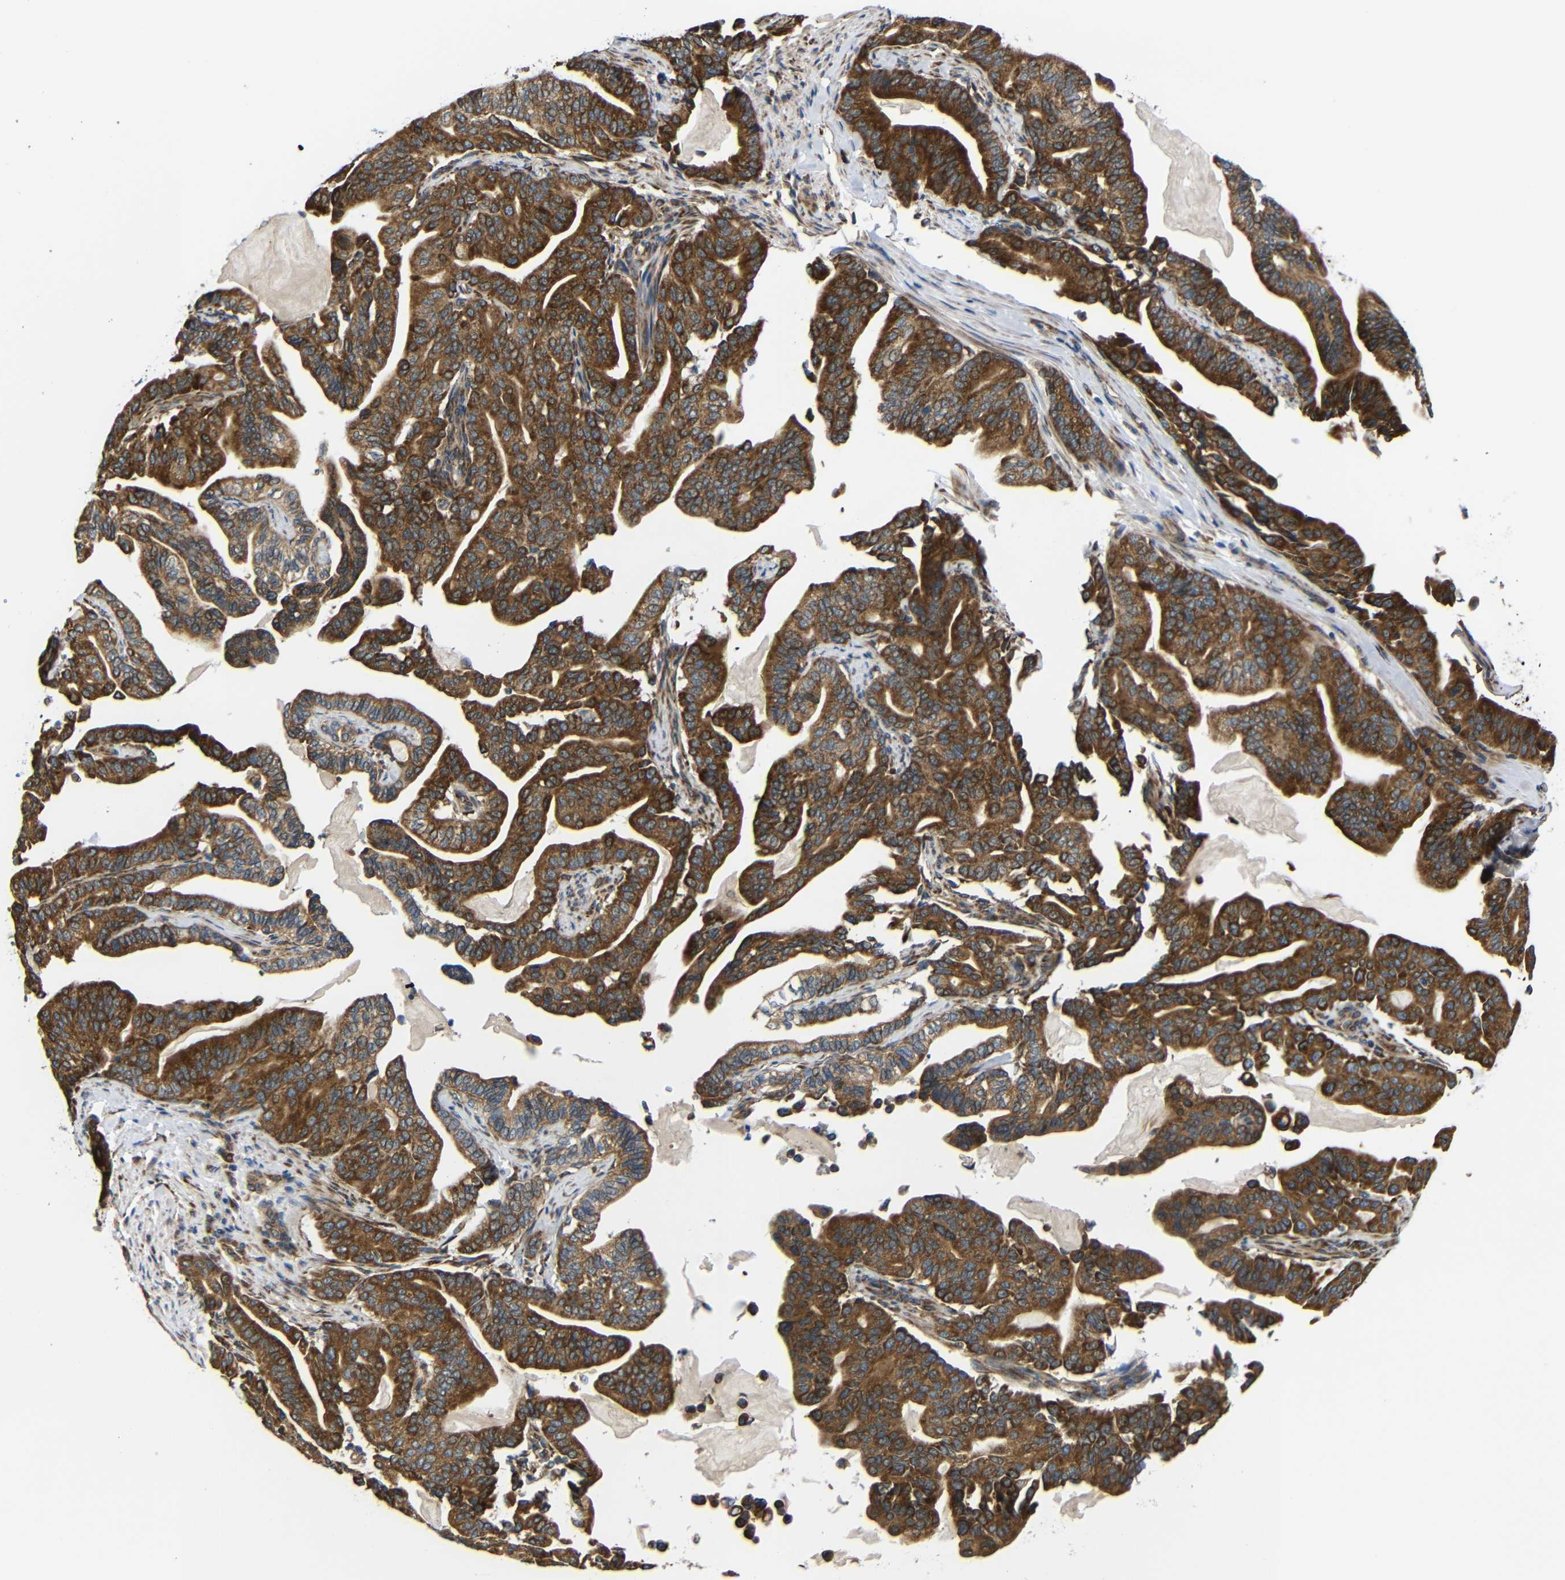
{"staining": {"intensity": "strong", "quantity": ">75%", "location": "cytoplasmic/membranous"}, "tissue": "pancreatic cancer", "cell_type": "Tumor cells", "image_type": "cancer", "snomed": [{"axis": "morphology", "description": "Adenocarcinoma, NOS"}, {"axis": "topography", "description": "Pancreas"}], "caption": "Strong cytoplasmic/membranous positivity for a protein is seen in about >75% of tumor cells of pancreatic cancer using immunohistochemistry.", "gene": "KANK4", "patient": {"sex": "male", "age": 63}}